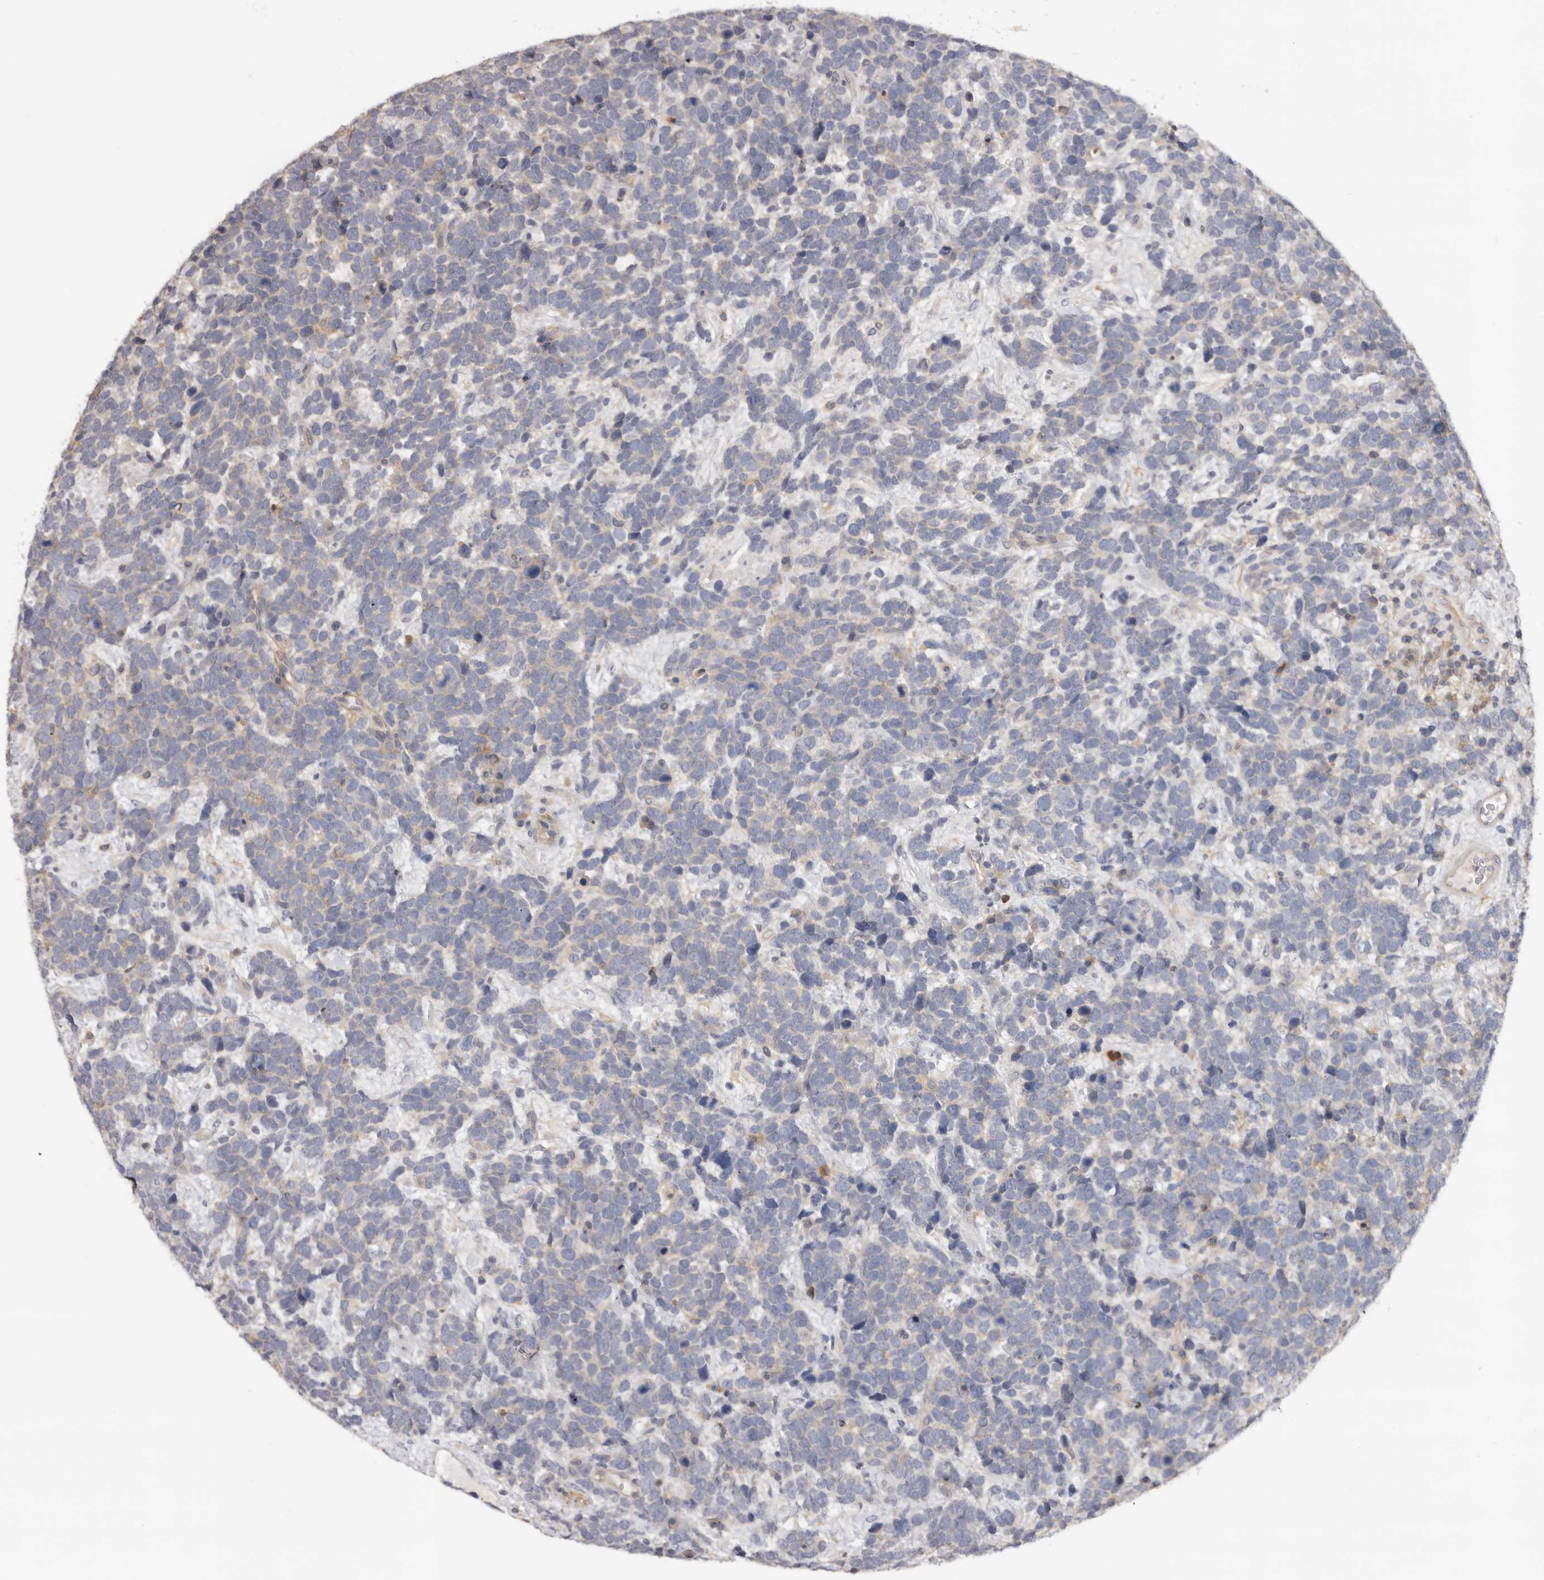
{"staining": {"intensity": "weak", "quantity": "<25%", "location": "cytoplasmic/membranous"}, "tissue": "urothelial cancer", "cell_type": "Tumor cells", "image_type": "cancer", "snomed": [{"axis": "morphology", "description": "Urothelial carcinoma, High grade"}, {"axis": "topography", "description": "Urinary bladder"}], "caption": "This image is of high-grade urothelial carcinoma stained with immunohistochemistry to label a protein in brown with the nuclei are counter-stained blue. There is no staining in tumor cells. (DAB (3,3'-diaminobenzidine) IHC with hematoxylin counter stain).", "gene": "WDTC1", "patient": {"sex": "female", "age": 82}}